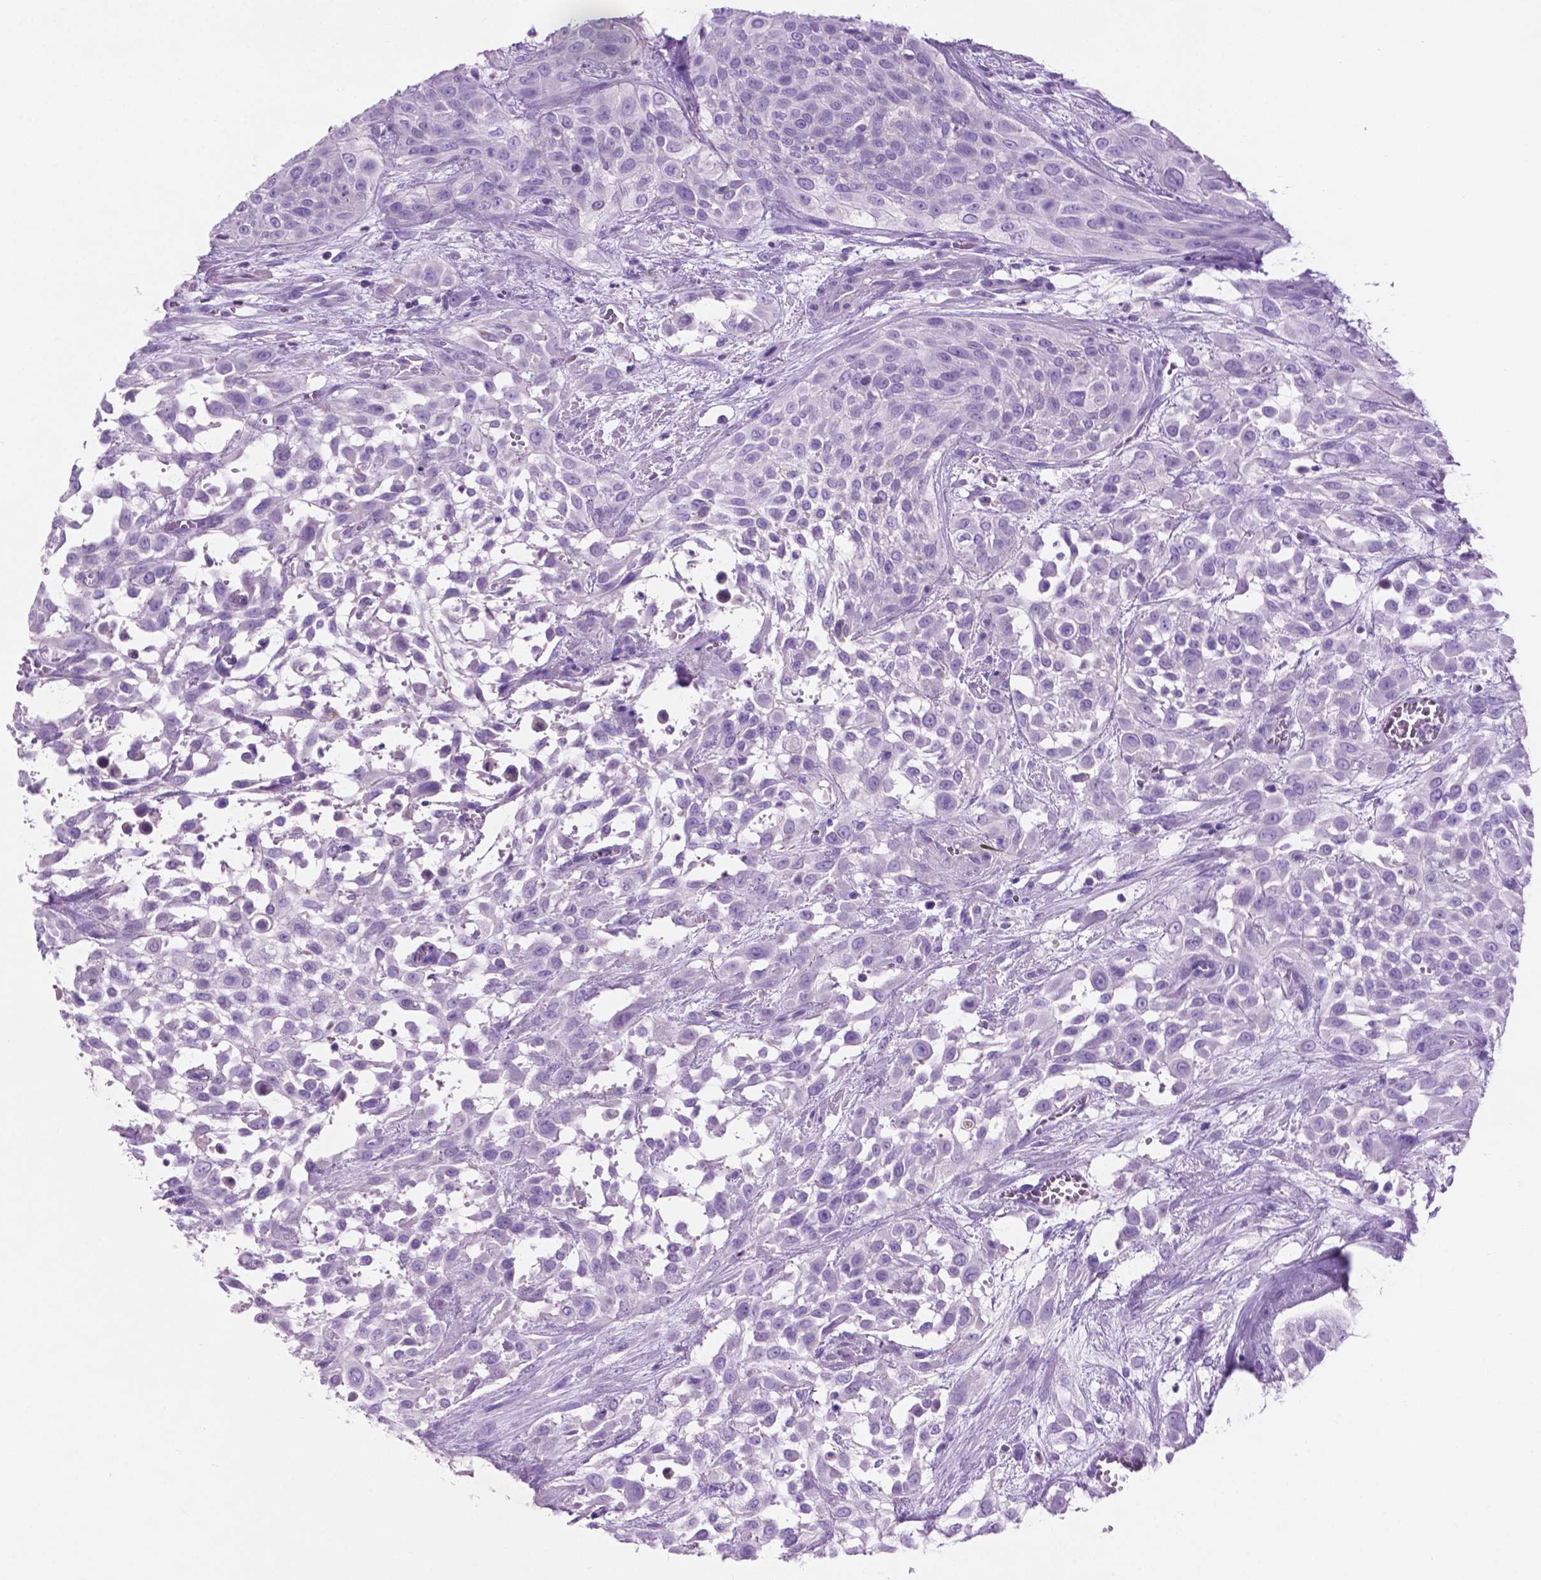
{"staining": {"intensity": "negative", "quantity": "none", "location": "none"}, "tissue": "urothelial cancer", "cell_type": "Tumor cells", "image_type": "cancer", "snomed": [{"axis": "morphology", "description": "Urothelial carcinoma, High grade"}, {"axis": "topography", "description": "Urinary bladder"}], "caption": "IHC of urothelial carcinoma (high-grade) demonstrates no staining in tumor cells.", "gene": "POU4F1", "patient": {"sex": "male", "age": 57}}